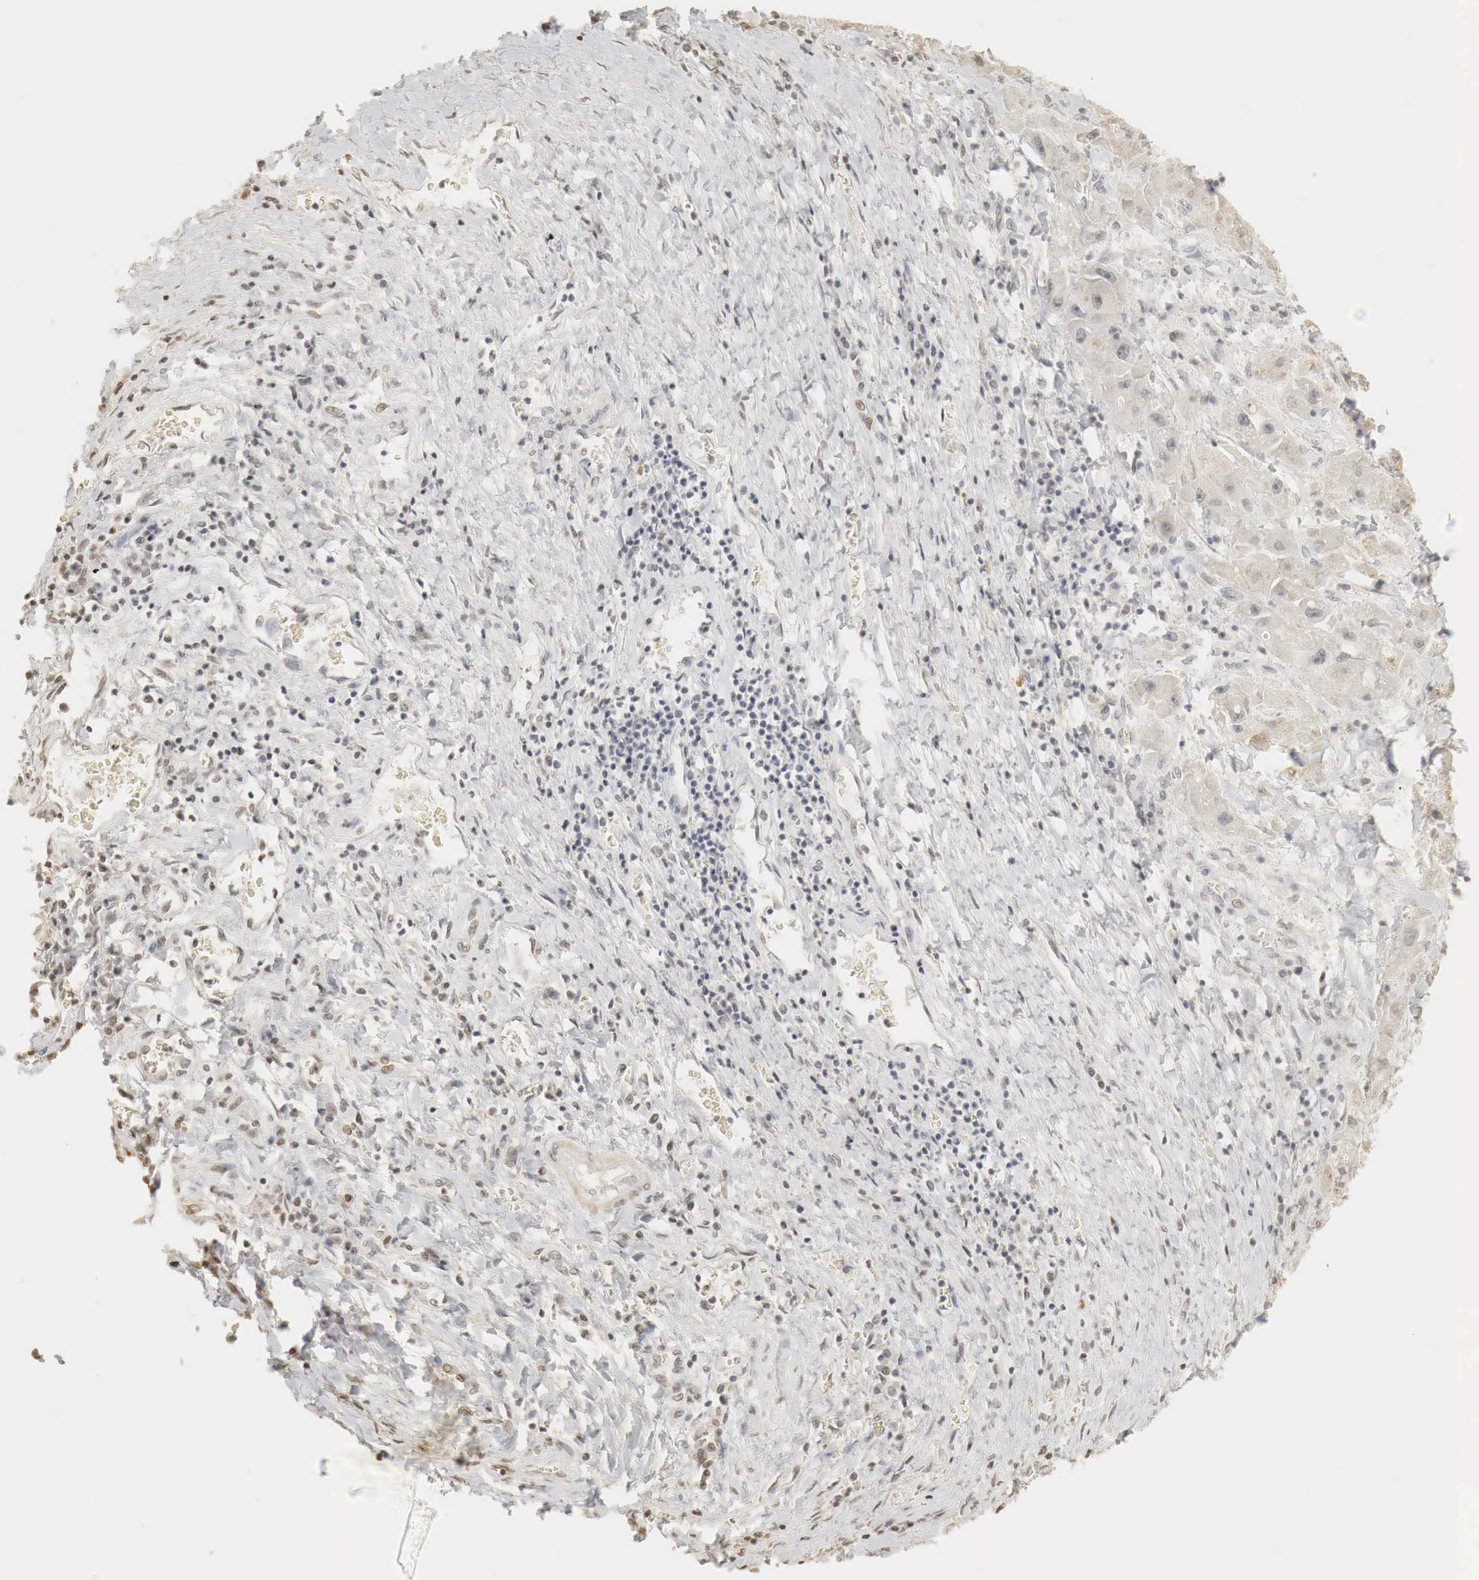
{"staining": {"intensity": "moderate", "quantity": "25%-75%", "location": "cytoplasmic/membranous,nuclear"}, "tissue": "liver cancer", "cell_type": "Tumor cells", "image_type": "cancer", "snomed": [{"axis": "morphology", "description": "Carcinoma, Hepatocellular, NOS"}, {"axis": "topography", "description": "Liver"}], "caption": "The photomicrograph reveals staining of liver cancer (hepatocellular carcinoma), revealing moderate cytoplasmic/membranous and nuclear protein positivity (brown color) within tumor cells.", "gene": "ERBB4", "patient": {"sex": "male", "age": 24}}